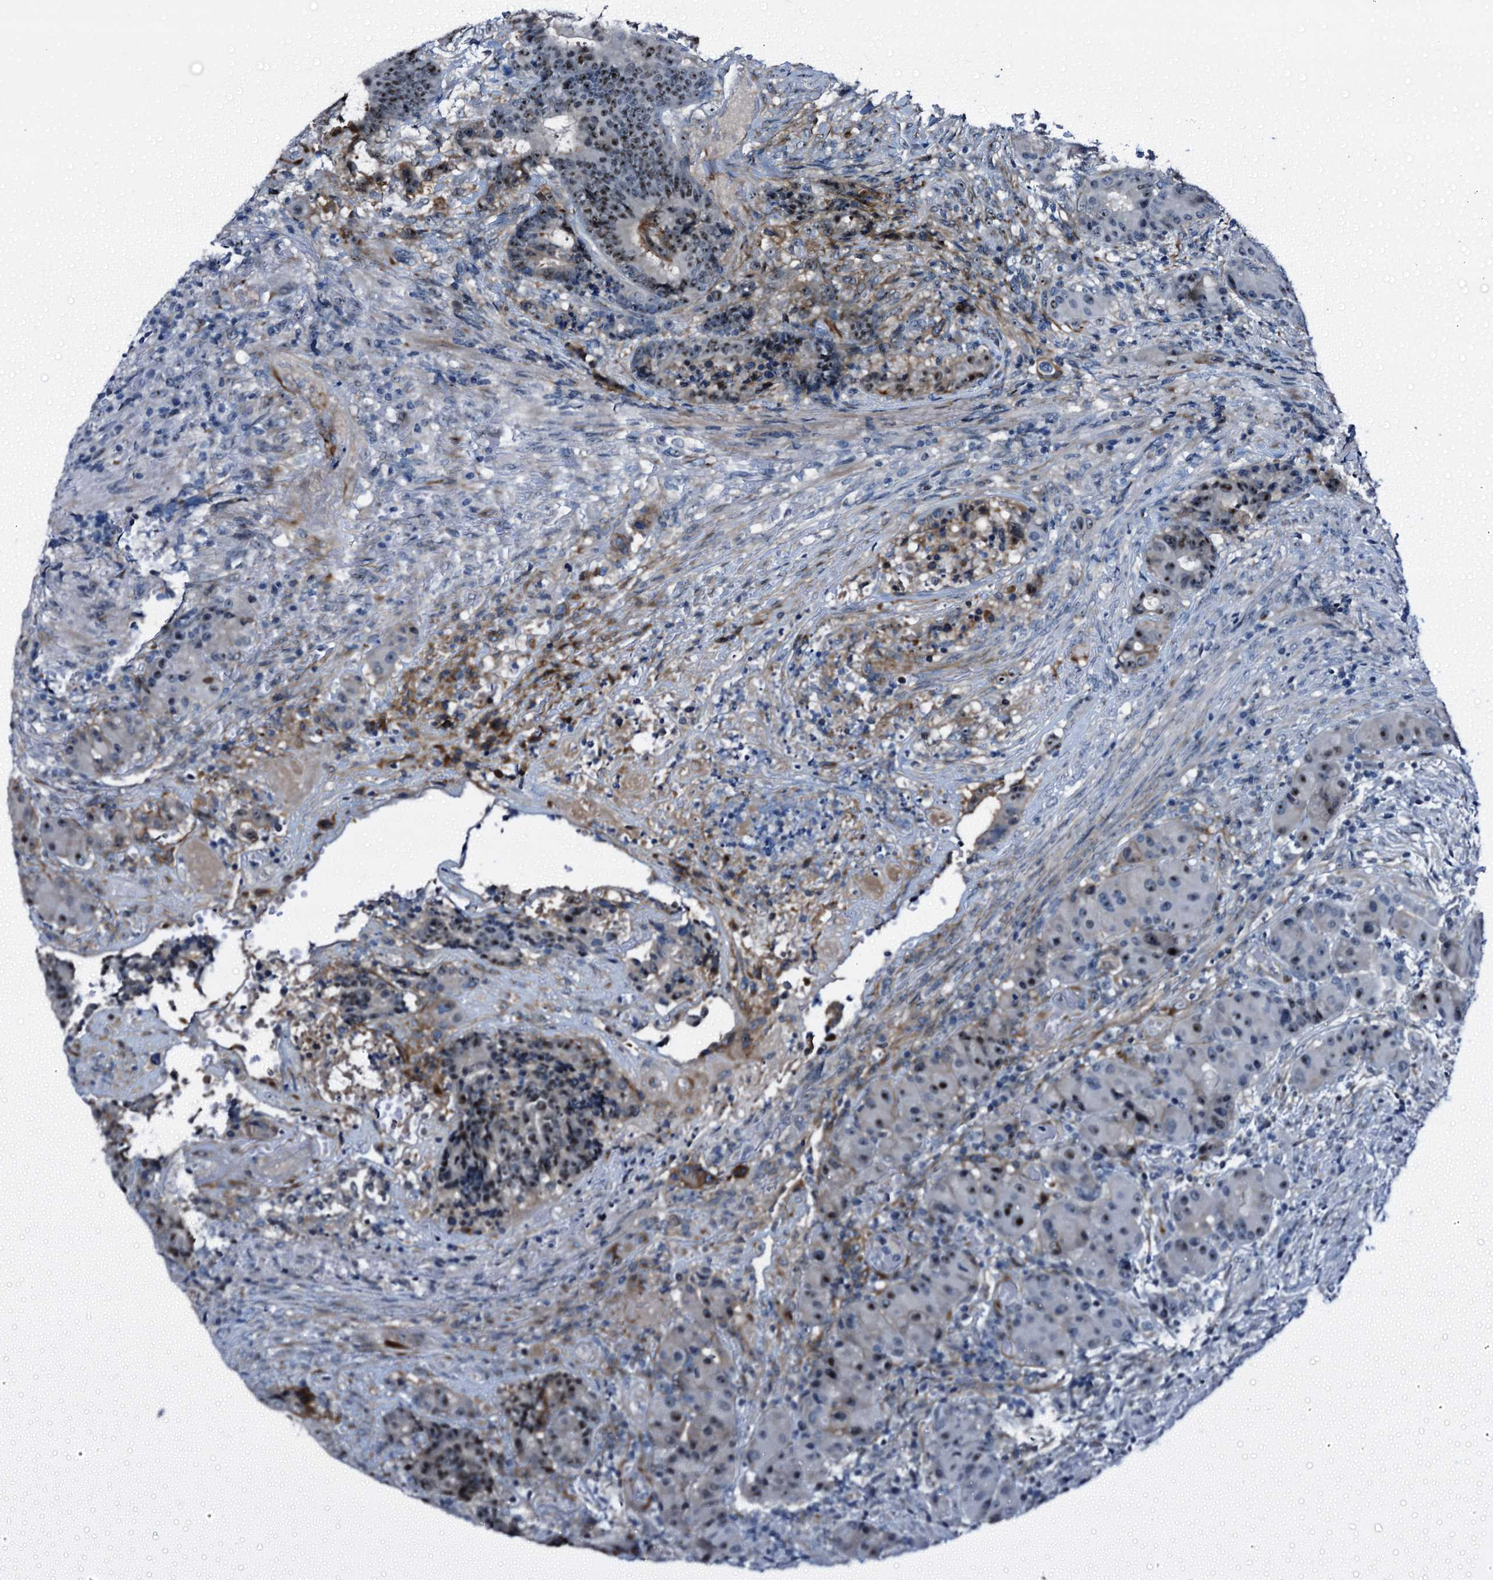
{"staining": {"intensity": "moderate", "quantity": ">75%", "location": "nuclear"}, "tissue": "colorectal cancer", "cell_type": "Tumor cells", "image_type": "cancer", "snomed": [{"axis": "morphology", "description": "Adenocarcinoma, NOS"}, {"axis": "topography", "description": "Rectum"}], "caption": "Immunohistochemistry (DAB (3,3'-diaminobenzidine)) staining of colorectal cancer displays moderate nuclear protein expression in approximately >75% of tumor cells.", "gene": "EMG1", "patient": {"sex": "male", "age": 69}}